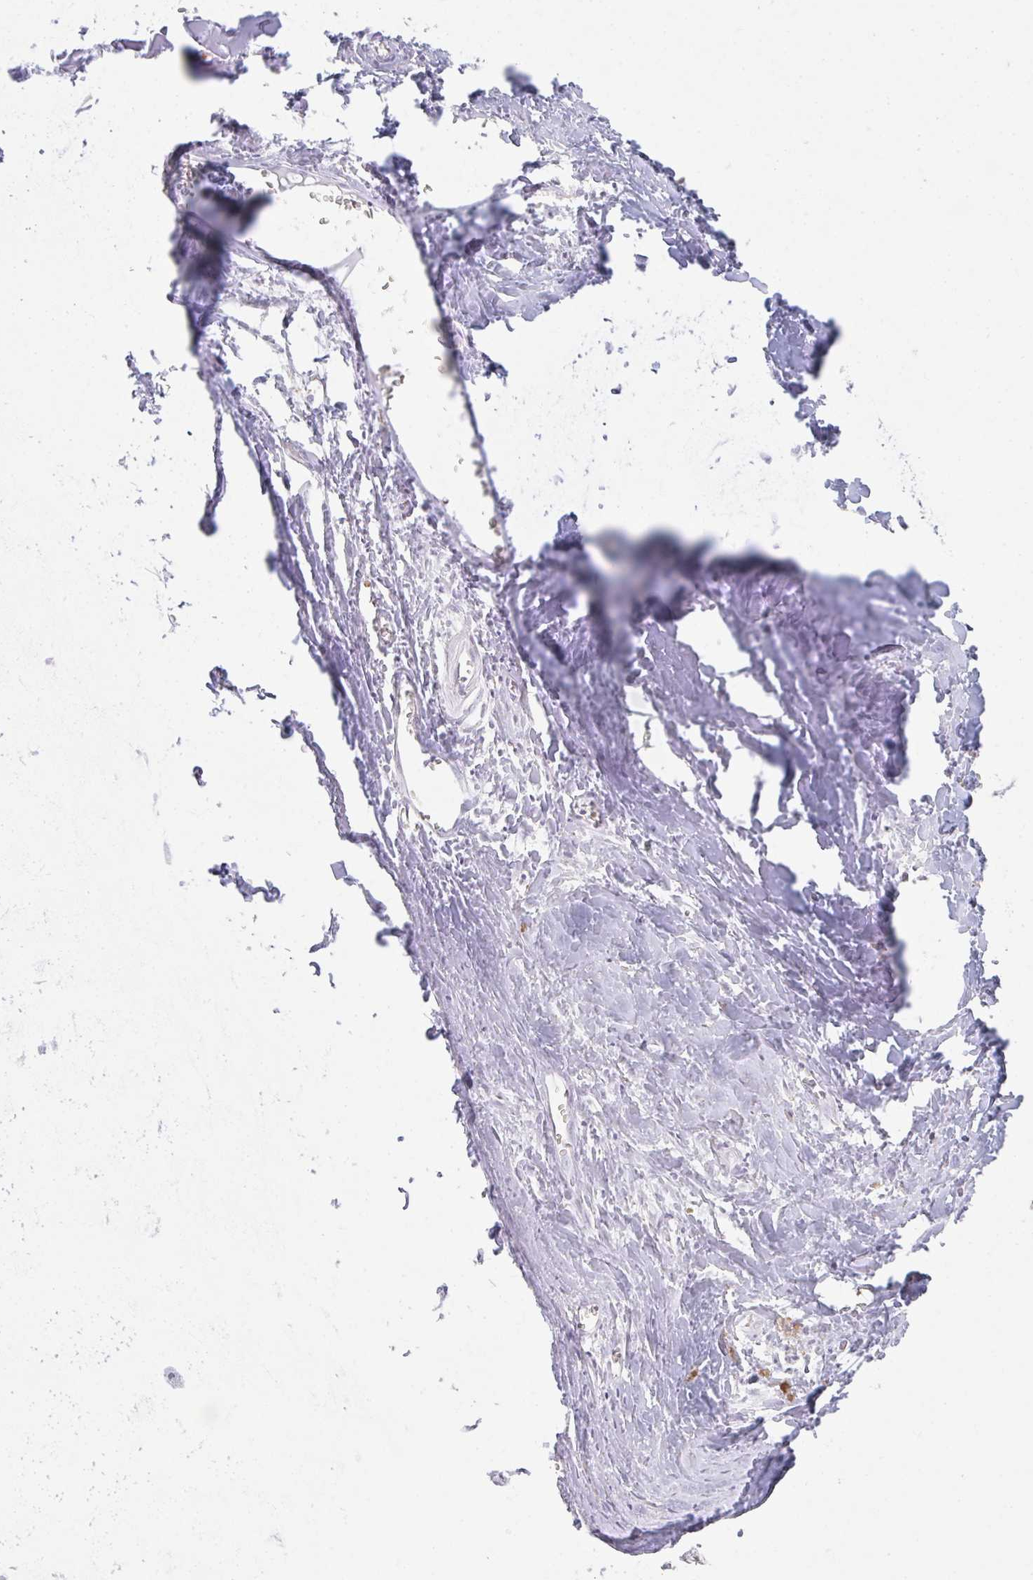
{"staining": {"intensity": "negative", "quantity": "none", "location": "none"}, "tissue": "adipose tissue", "cell_type": "Adipocytes", "image_type": "normal", "snomed": [{"axis": "morphology", "description": "Normal tissue, NOS"}, {"axis": "topography", "description": "Cartilage tissue"}], "caption": "A photomicrograph of adipose tissue stained for a protein reveals no brown staining in adipocytes. Brightfield microscopy of immunohistochemistry (IHC) stained with DAB (brown) and hematoxylin (blue), captured at high magnification.", "gene": "TNMD", "patient": {"sex": "male", "age": 57}}